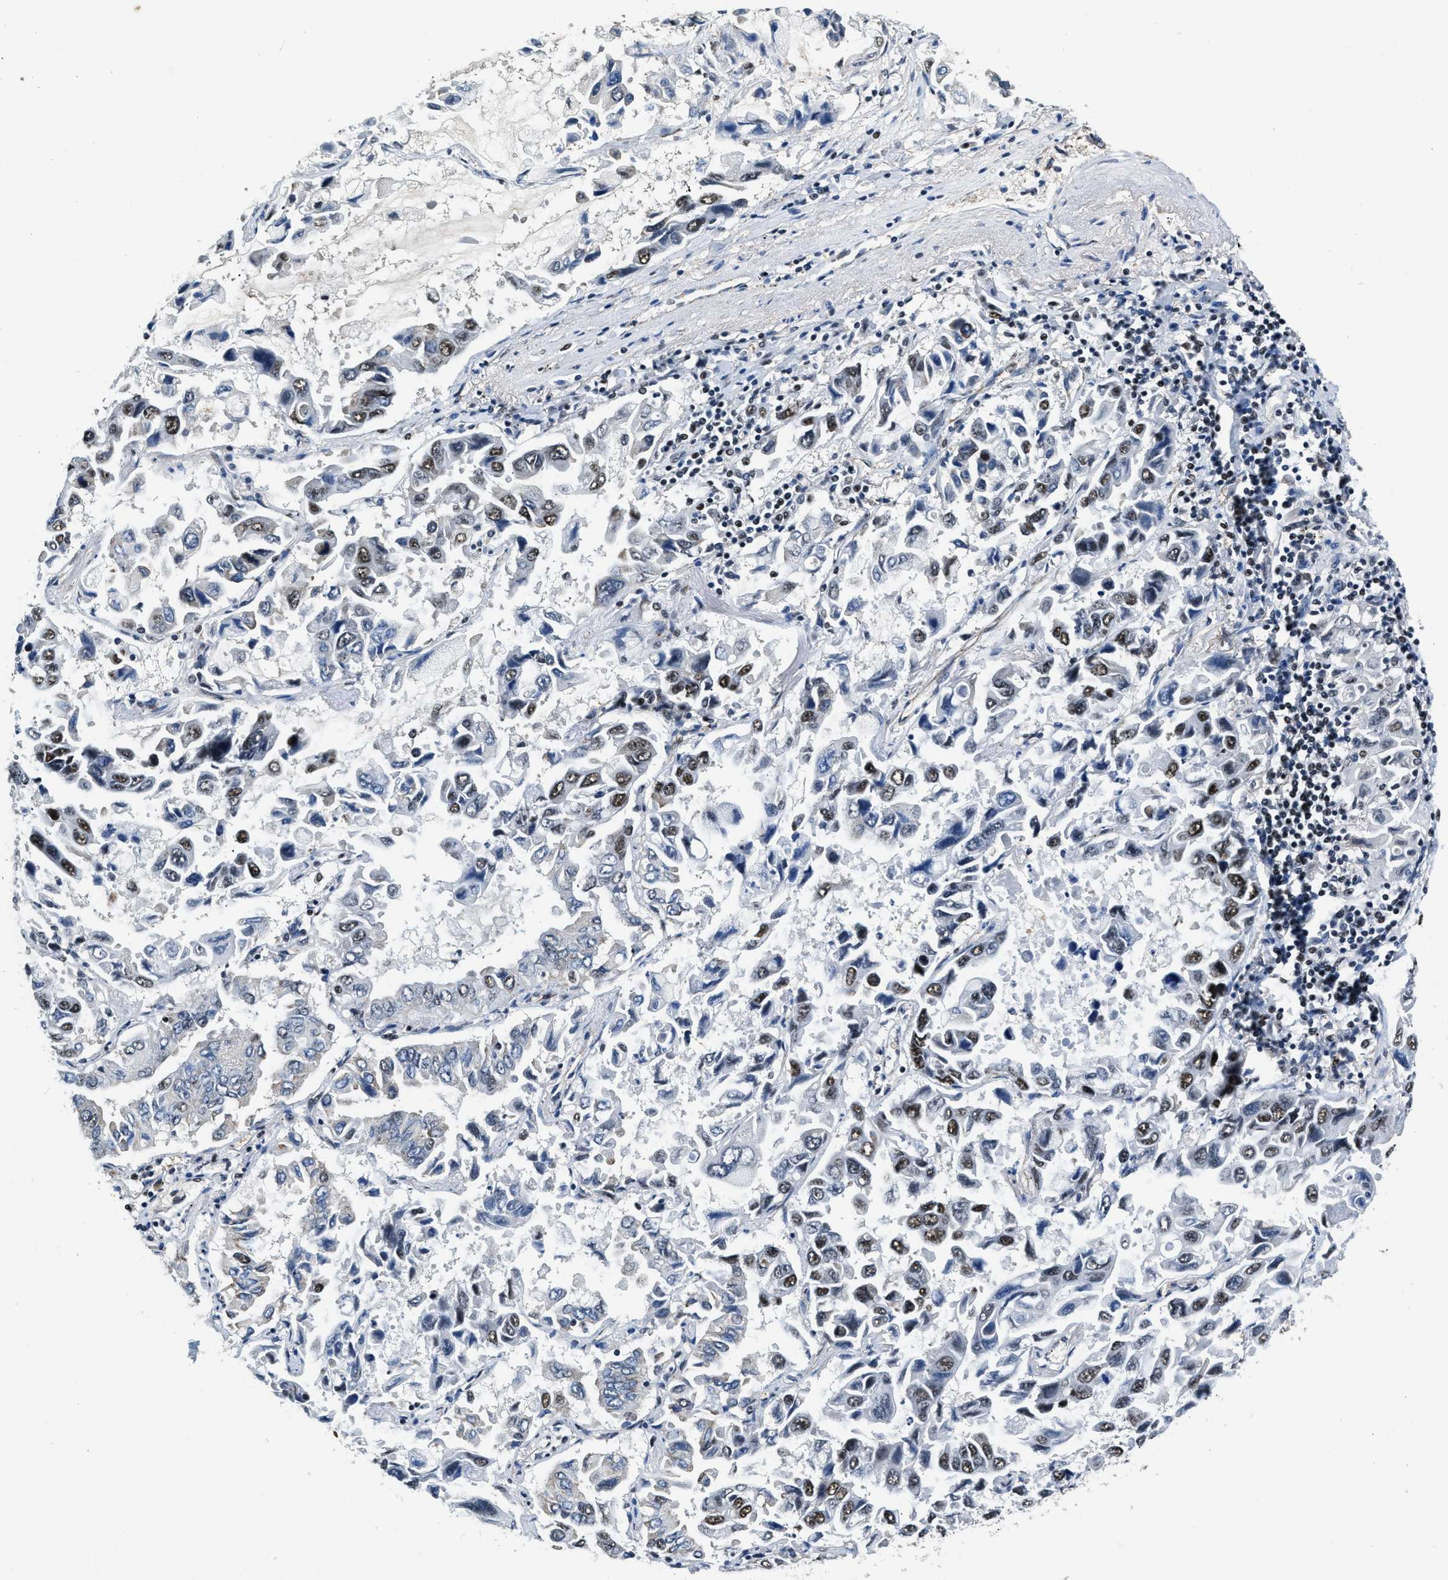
{"staining": {"intensity": "moderate", "quantity": "25%-75%", "location": "nuclear"}, "tissue": "lung cancer", "cell_type": "Tumor cells", "image_type": "cancer", "snomed": [{"axis": "morphology", "description": "Adenocarcinoma, NOS"}, {"axis": "topography", "description": "Lung"}], "caption": "This photomicrograph exhibits IHC staining of human lung cancer (adenocarcinoma), with medium moderate nuclear positivity in about 25%-75% of tumor cells.", "gene": "CCNE1", "patient": {"sex": "male", "age": 64}}